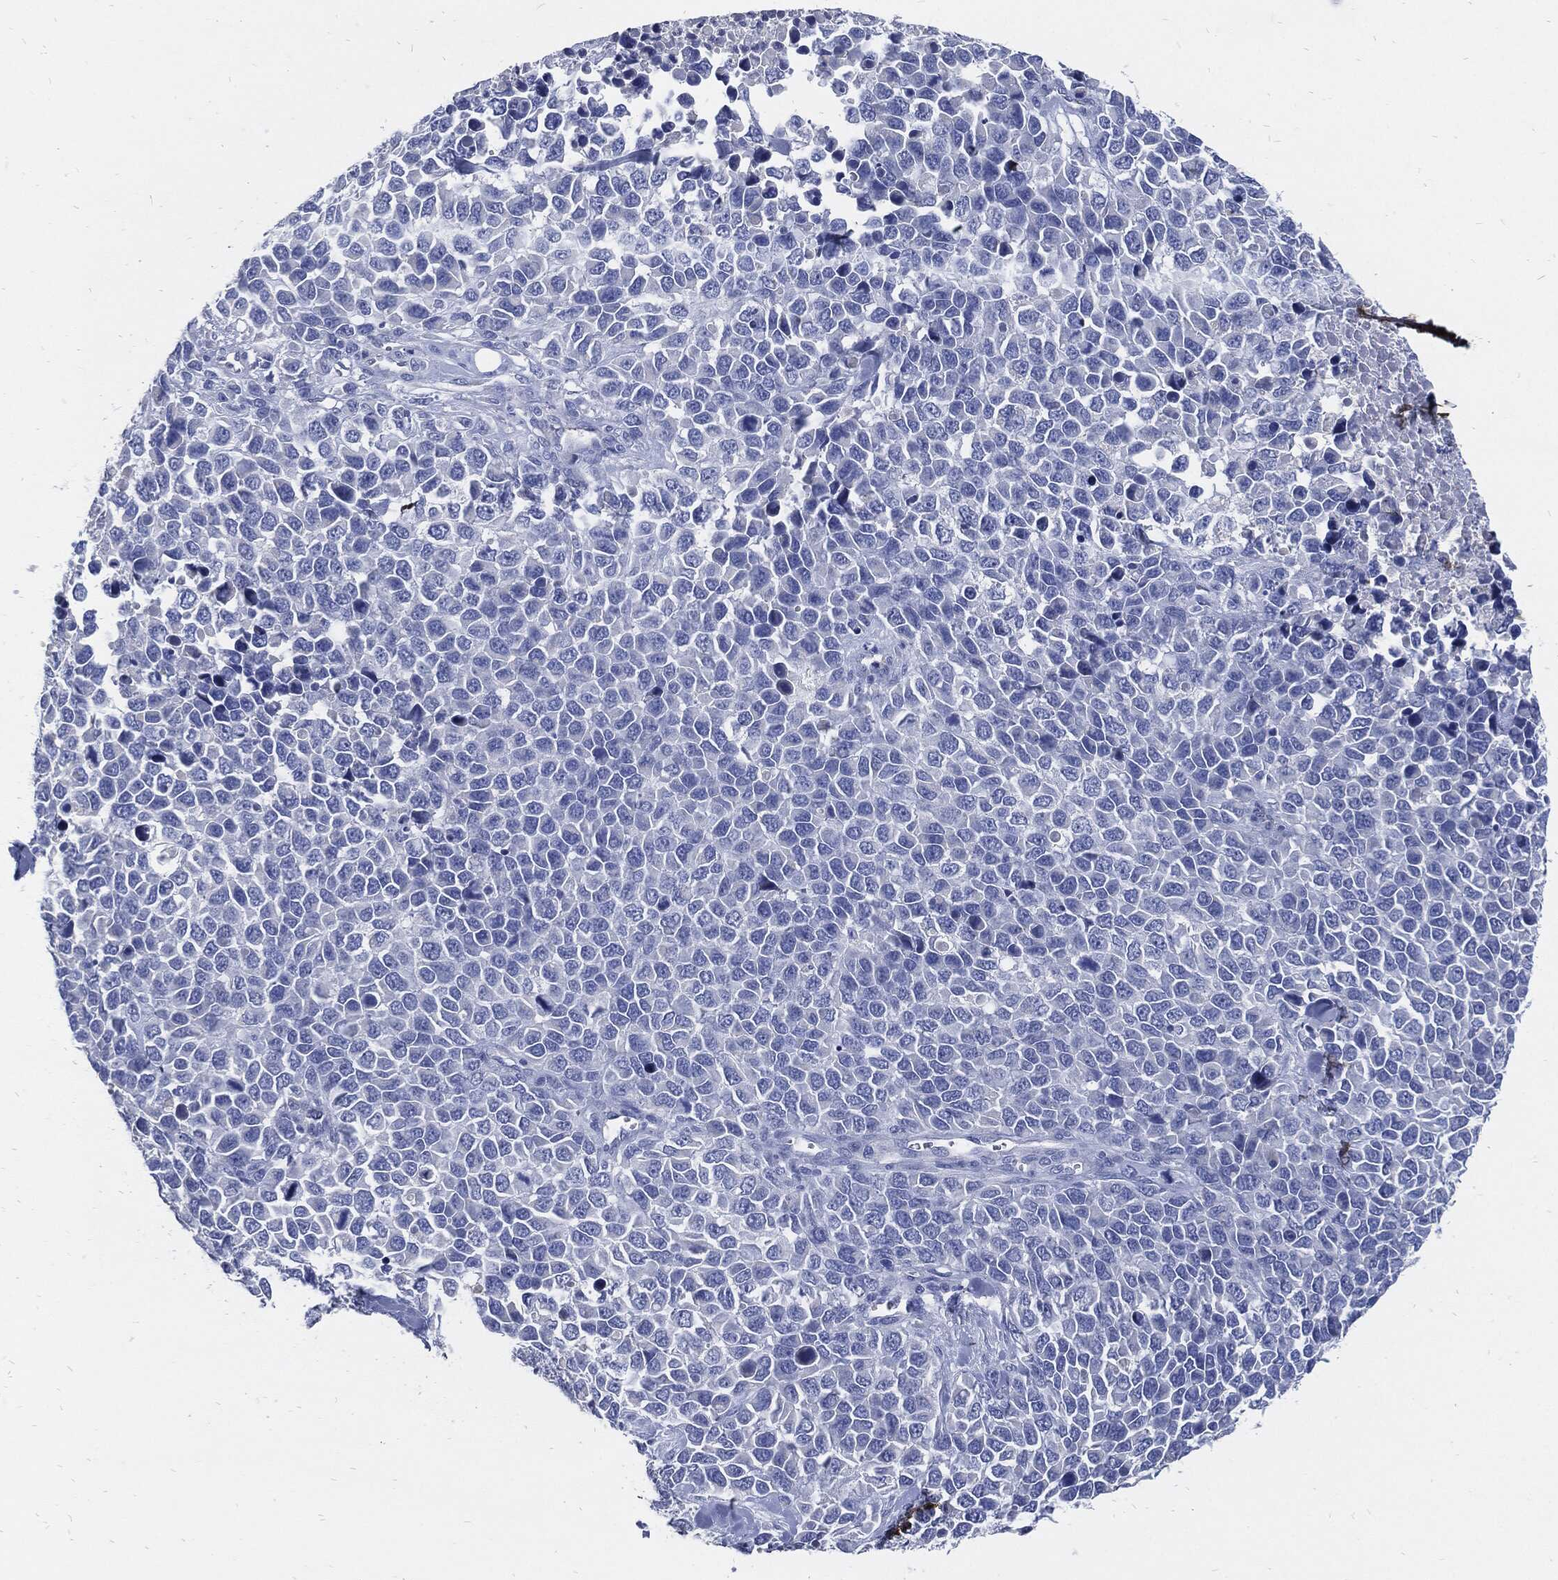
{"staining": {"intensity": "negative", "quantity": "none", "location": "none"}, "tissue": "melanoma", "cell_type": "Tumor cells", "image_type": "cancer", "snomed": [{"axis": "morphology", "description": "Malignant melanoma, Metastatic site"}, {"axis": "topography", "description": "Skin"}], "caption": "Human melanoma stained for a protein using immunohistochemistry (IHC) displays no staining in tumor cells.", "gene": "FABP4", "patient": {"sex": "male", "age": 84}}